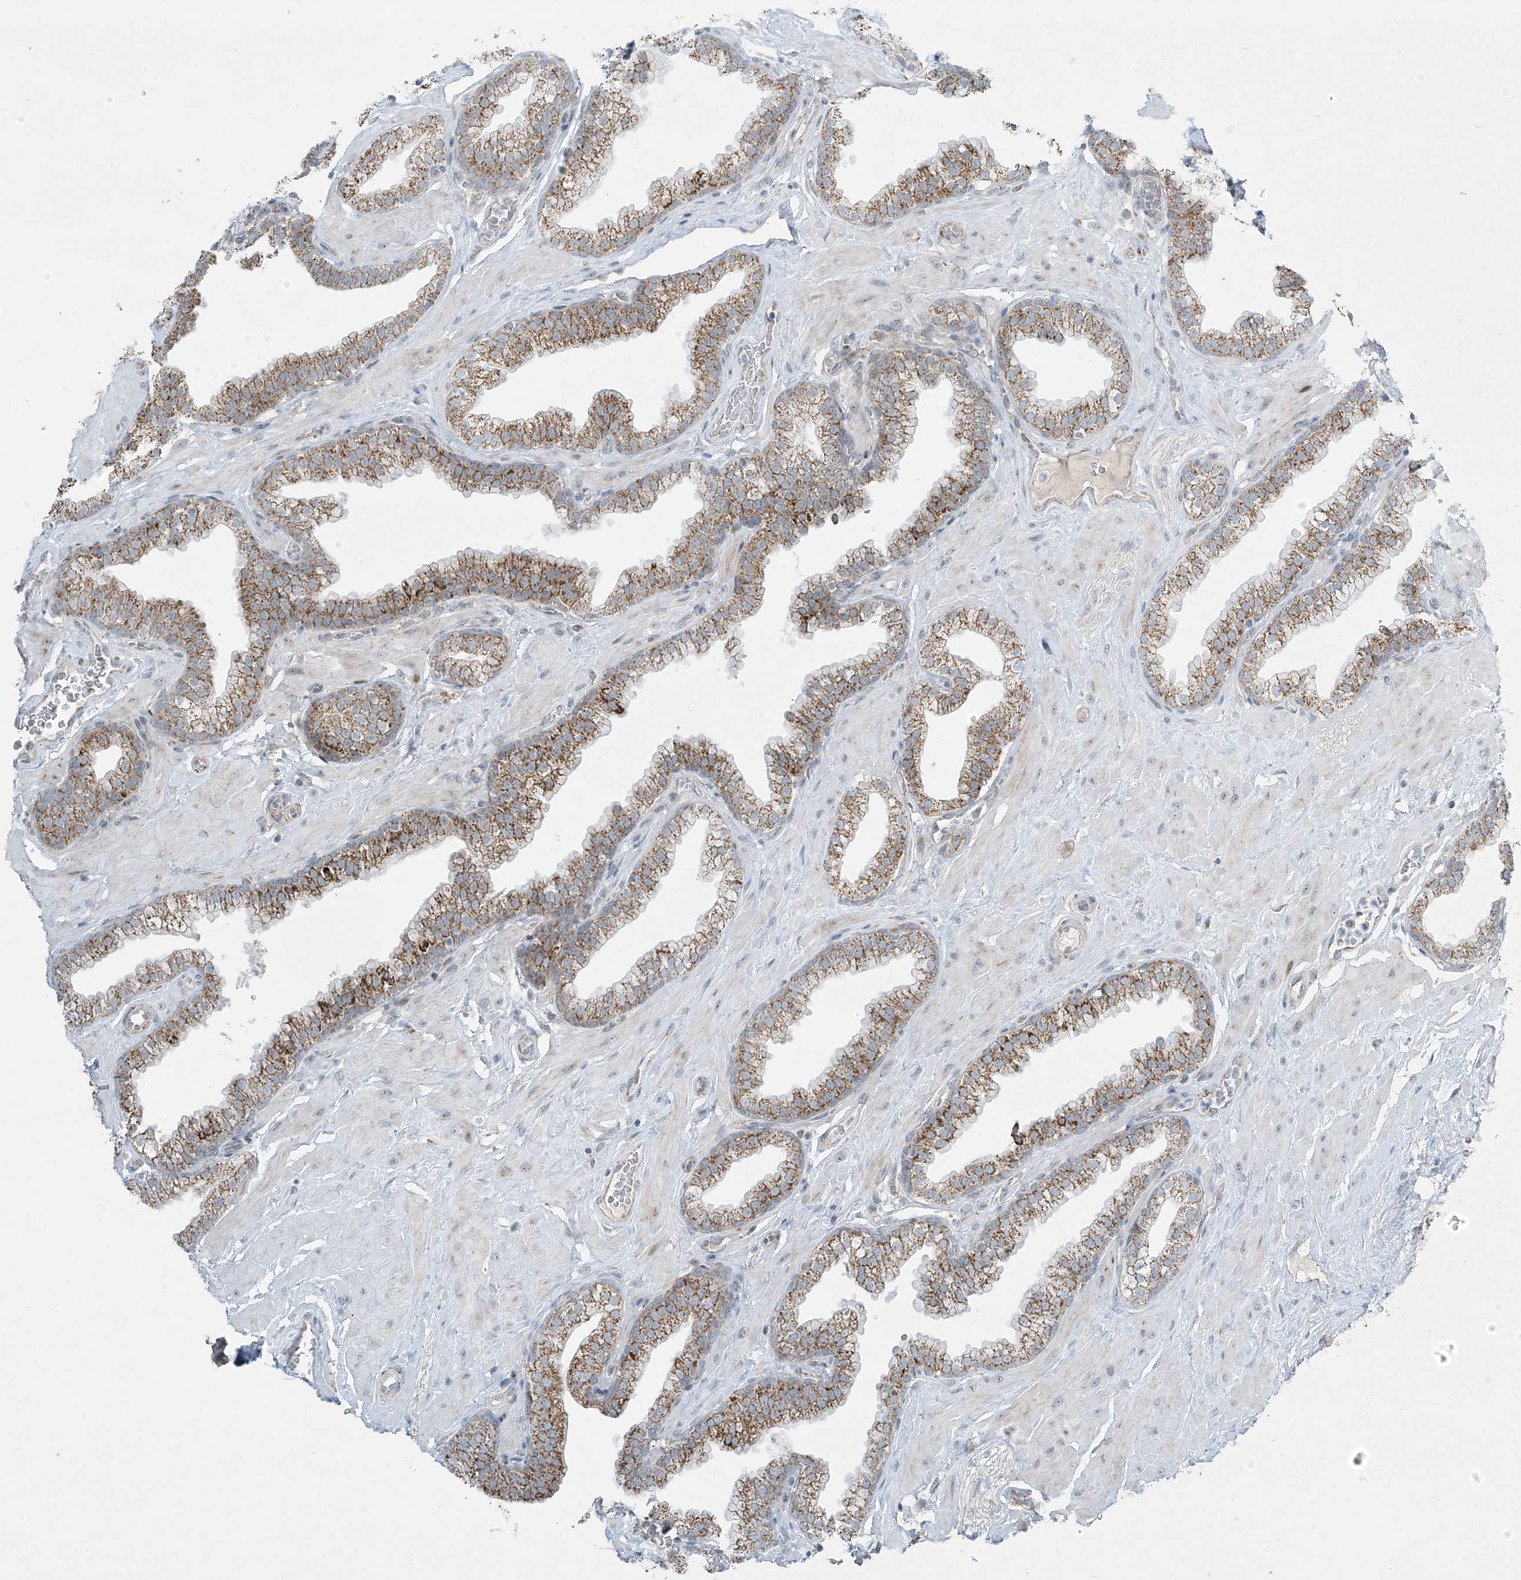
{"staining": {"intensity": "moderate", "quantity": ">75%", "location": "cytoplasmic/membranous"}, "tissue": "prostate", "cell_type": "Glandular cells", "image_type": "normal", "snomed": [{"axis": "morphology", "description": "Normal tissue, NOS"}, {"axis": "morphology", "description": "Urothelial carcinoma, Low grade"}, {"axis": "topography", "description": "Urinary bladder"}, {"axis": "topography", "description": "Prostate"}], "caption": "The image exhibits immunohistochemical staining of unremarkable prostate. There is moderate cytoplasmic/membranous expression is present in approximately >75% of glandular cells. (DAB (3,3'-diaminobenzidine) IHC, brown staining for protein, blue staining for nuclei).", "gene": "SMDT1", "patient": {"sex": "male", "age": 60}}